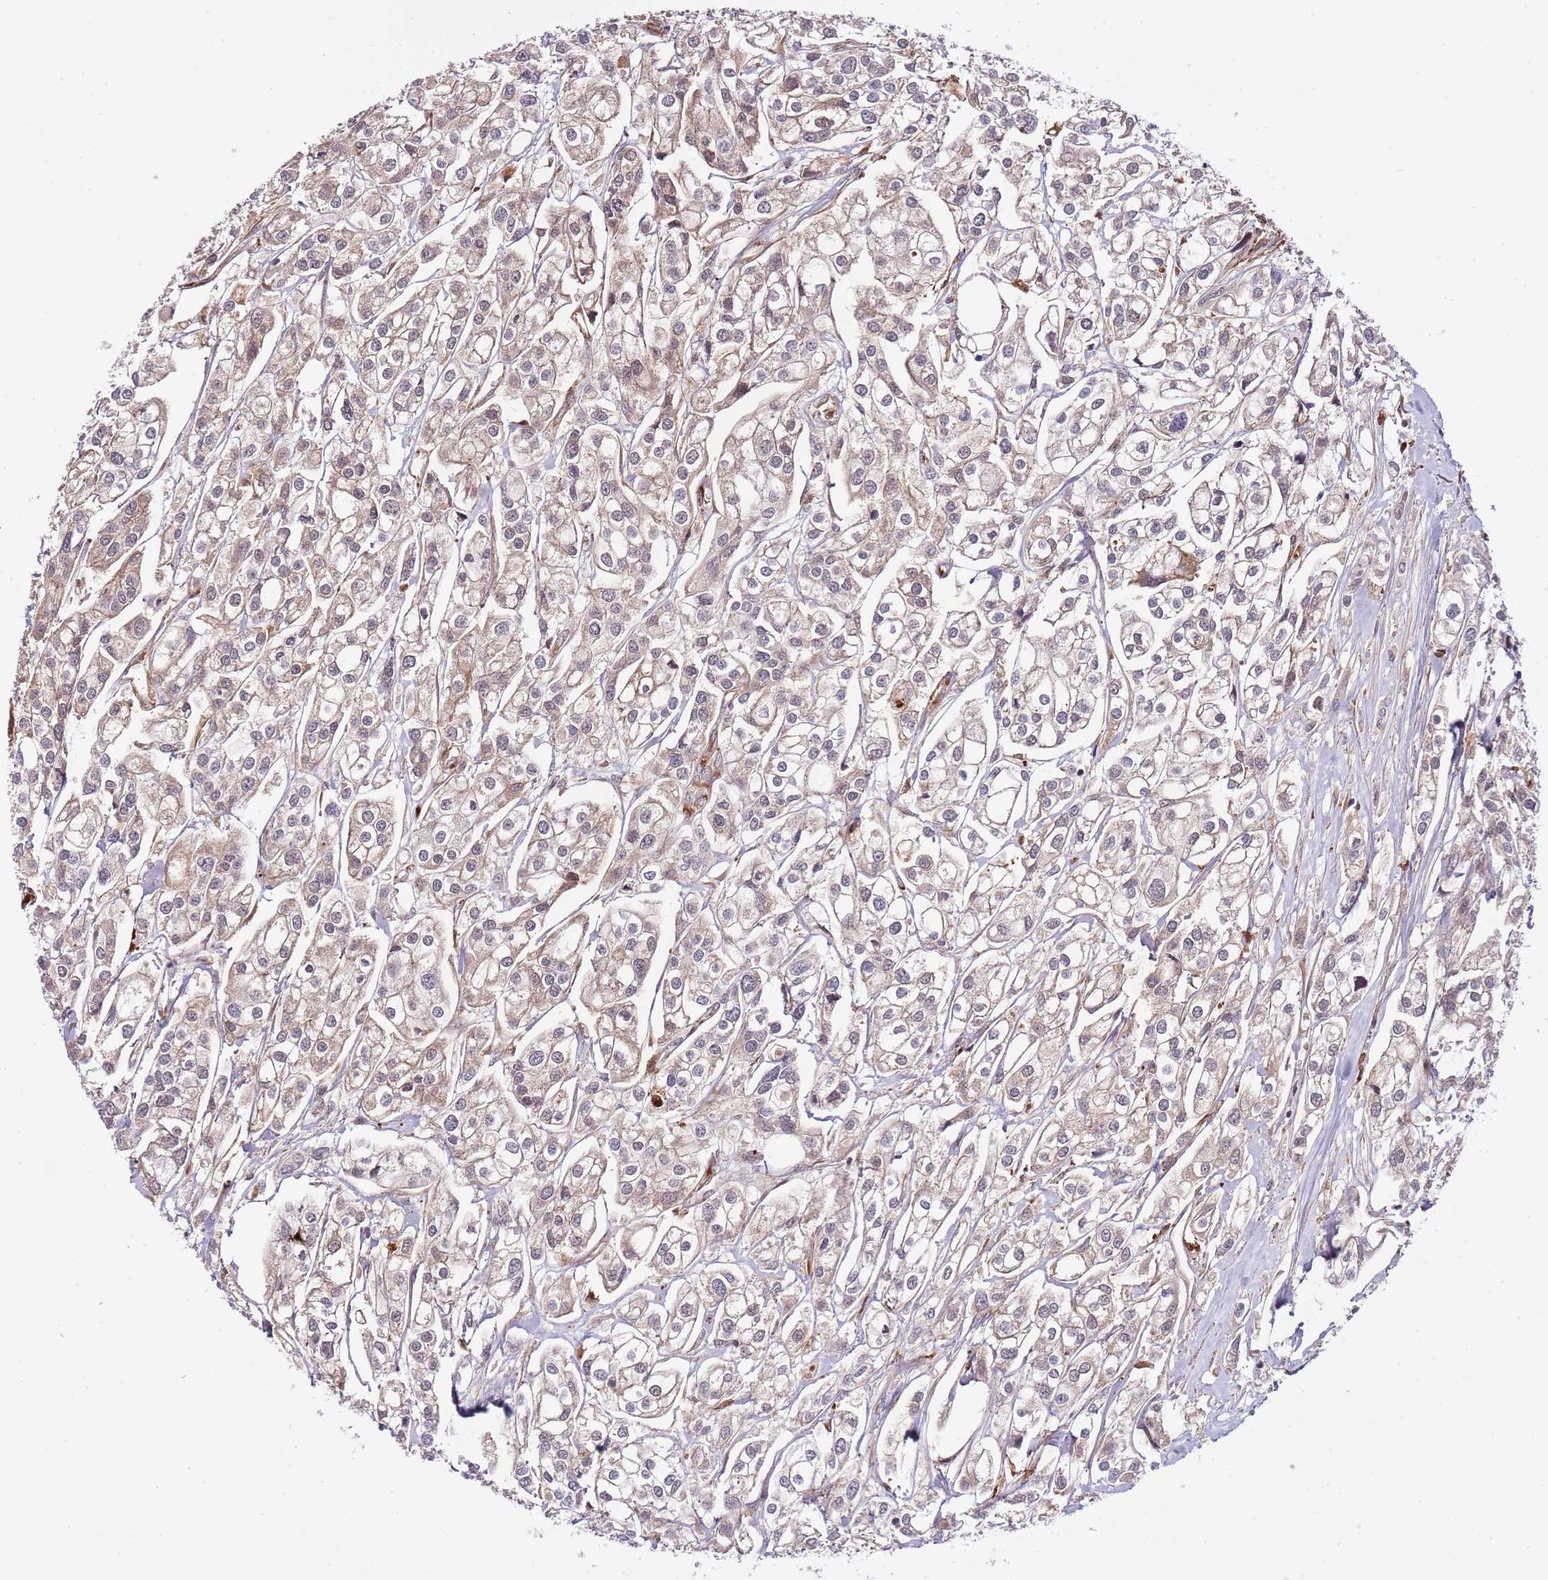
{"staining": {"intensity": "weak", "quantity": "25%-75%", "location": "cytoplasmic/membranous"}, "tissue": "urothelial cancer", "cell_type": "Tumor cells", "image_type": "cancer", "snomed": [{"axis": "morphology", "description": "Urothelial carcinoma, High grade"}, {"axis": "topography", "description": "Urinary bladder"}], "caption": "The image exhibits immunohistochemical staining of urothelial carcinoma (high-grade). There is weak cytoplasmic/membranous staining is seen in about 25%-75% of tumor cells.", "gene": "NEK3", "patient": {"sex": "male", "age": 67}}